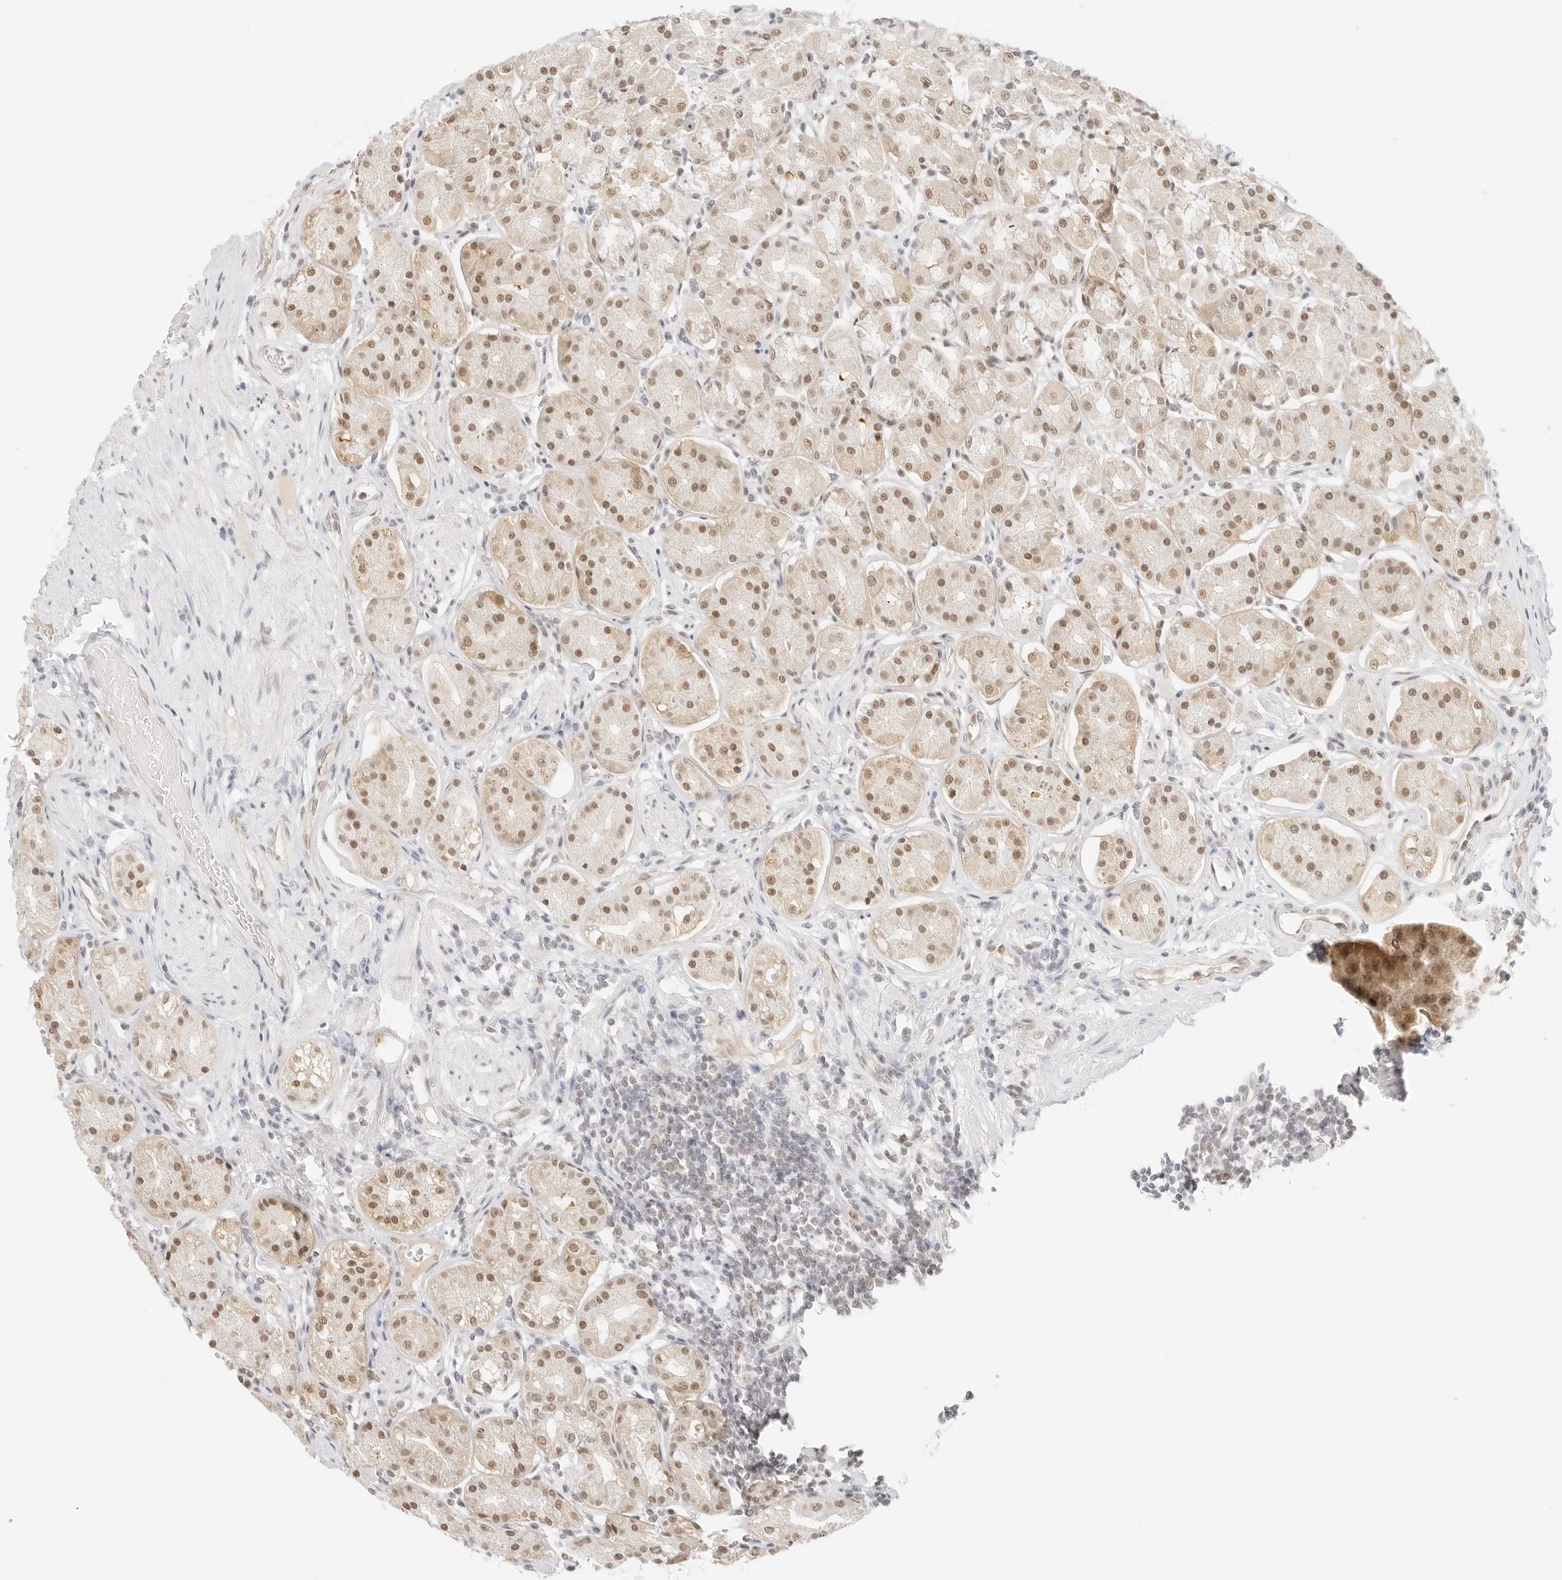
{"staining": {"intensity": "moderate", "quantity": ">75%", "location": "cytoplasmic/membranous,nuclear"}, "tissue": "stomach", "cell_type": "Glandular cells", "image_type": "normal", "snomed": [{"axis": "morphology", "description": "Normal tissue, NOS"}, {"axis": "topography", "description": "Stomach"}, {"axis": "topography", "description": "Stomach, lower"}], "caption": "Brown immunohistochemical staining in benign human stomach shows moderate cytoplasmic/membranous,nuclear staining in approximately >75% of glandular cells.", "gene": "ITGA6", "patient": {"sex": "female", "age": 56}}